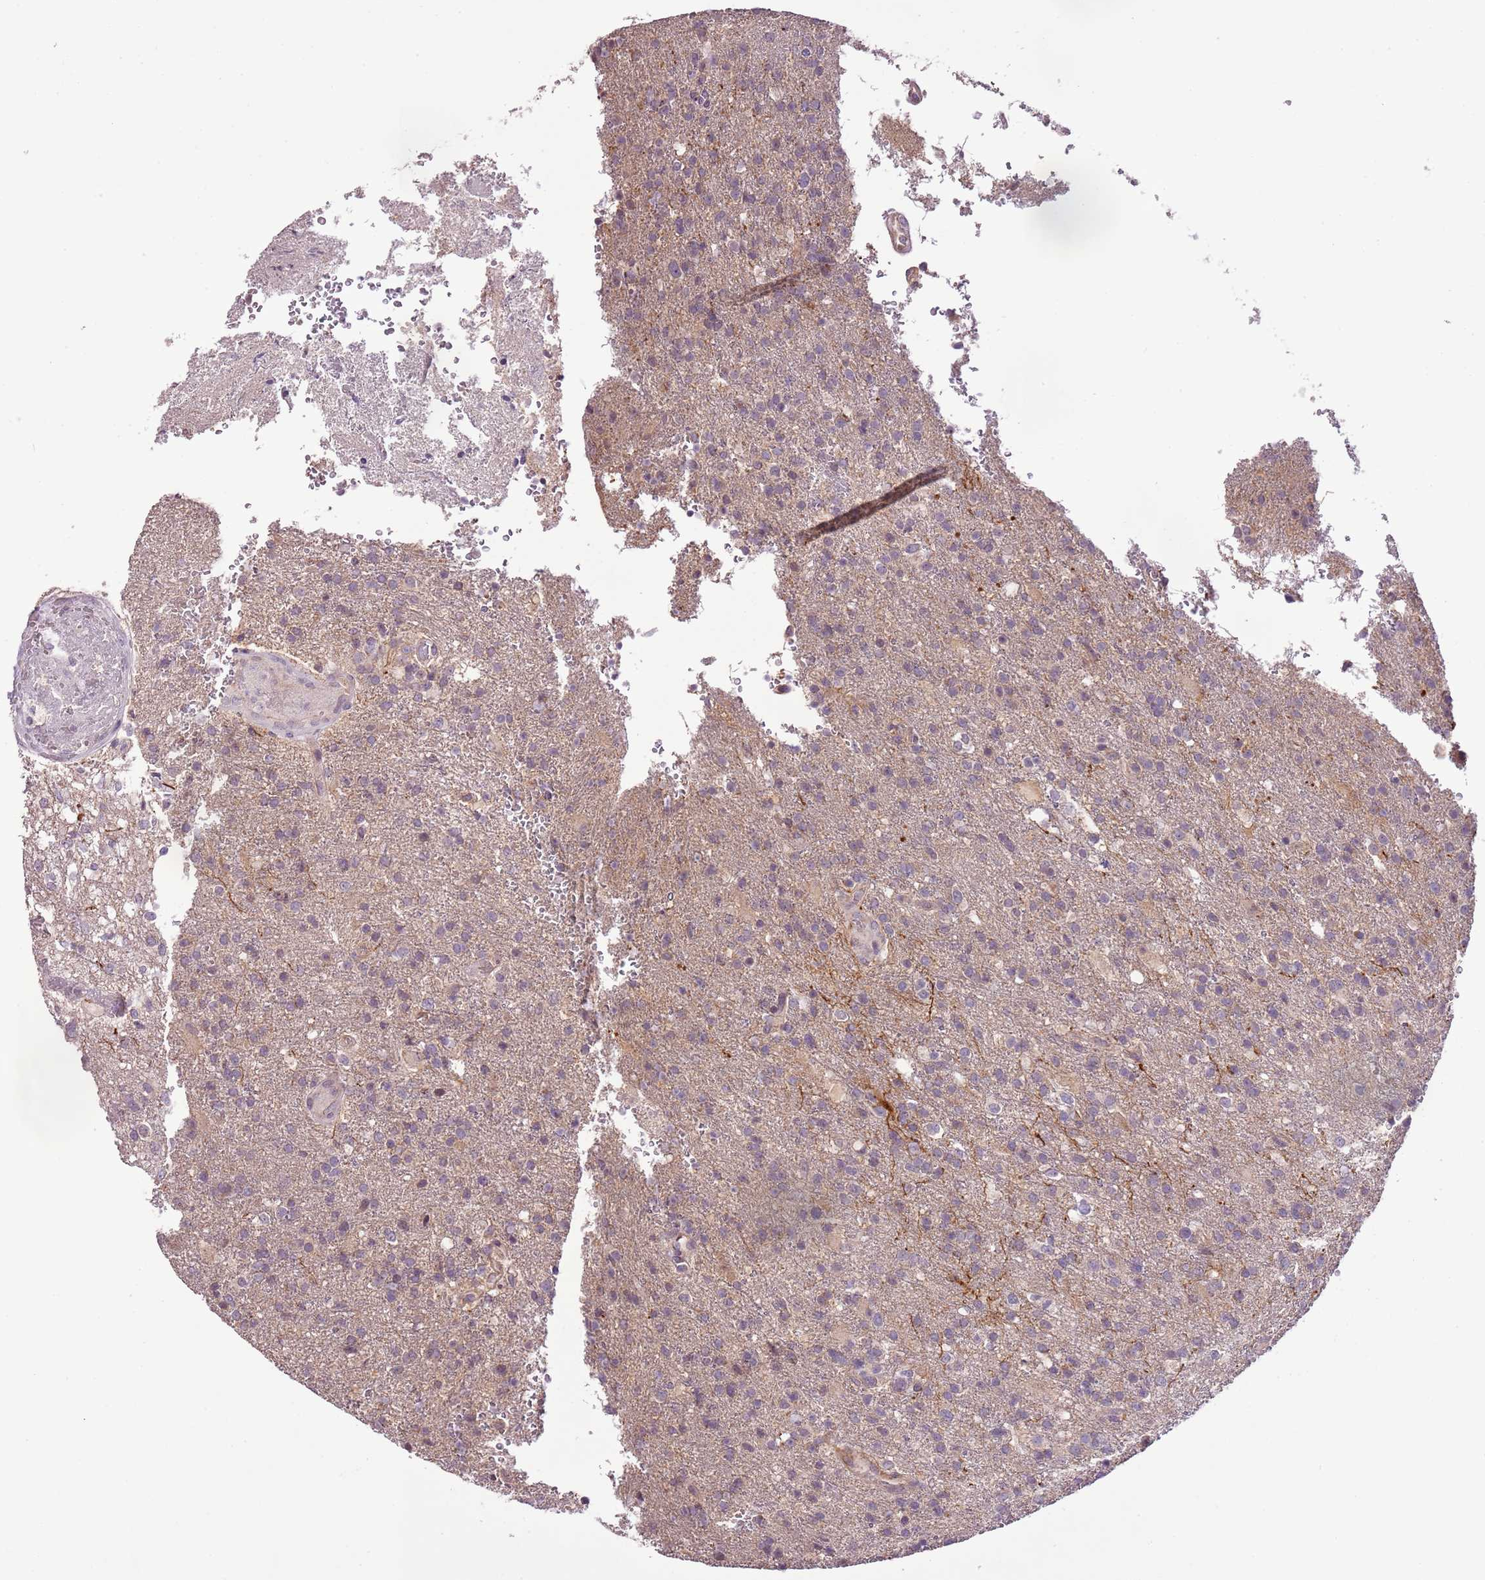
{"staining": {"intensity": "negative", "quantity": "none", "location": "none"}, "tissue": "glioma", "cell_type": "Tumor cells", "image_type": "cancer", "snomed": [{"axis": "morphology", "description": "Glioma, malignant, High grade"}, {"axis": "topography", "description": "Brain"}], "caption": "Tumor cells show no significant protein positivity in malignant high-grade glioma.", "gene": "CMKLR1", "patient": {"sex": "female", "age": 74}}